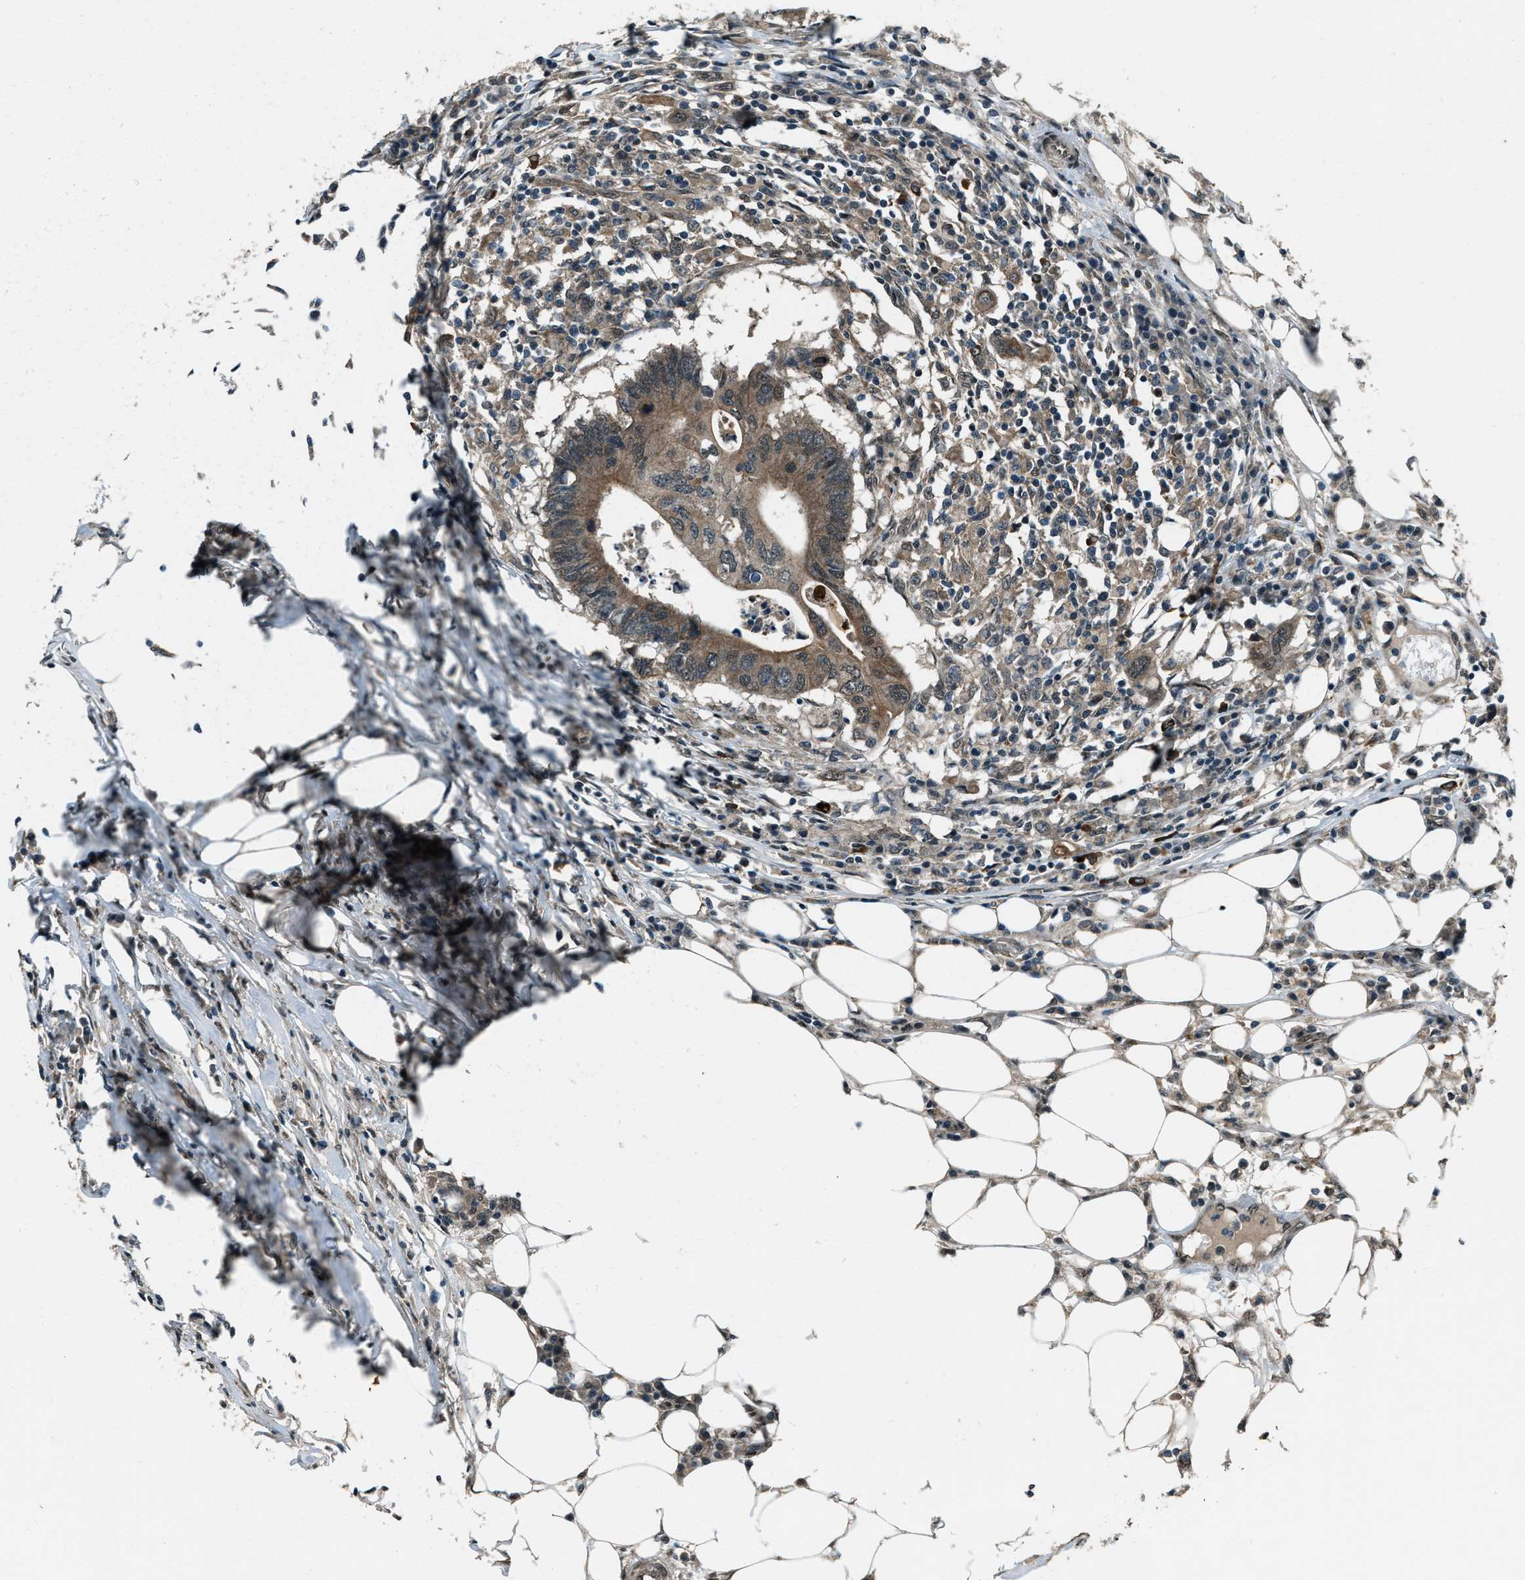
{"staining": {"intensity": "moderate", "quantity": ">75%", "location": "cytoplasmic/membranous"}, "tissue": "colorectal cancer", "cell_type": "Tumor cells", "image_type": "cancer", "snomed": [{"axis": "morphology", "description": "Adenocarcinoma, NOS"}, {"axis": "topography", "description": "Colon"}], "caption": "The photomicrograph displays a brown stain indicating the presence of a protein in the cytoplasmic/membranous of tumor cells in adenocarcinoma (colorectal). (DAB IHC, brown staining for protein, blue staining for nuclei).", "gene": "SVIL", "patient": {"sex": "male", "age": 71}}